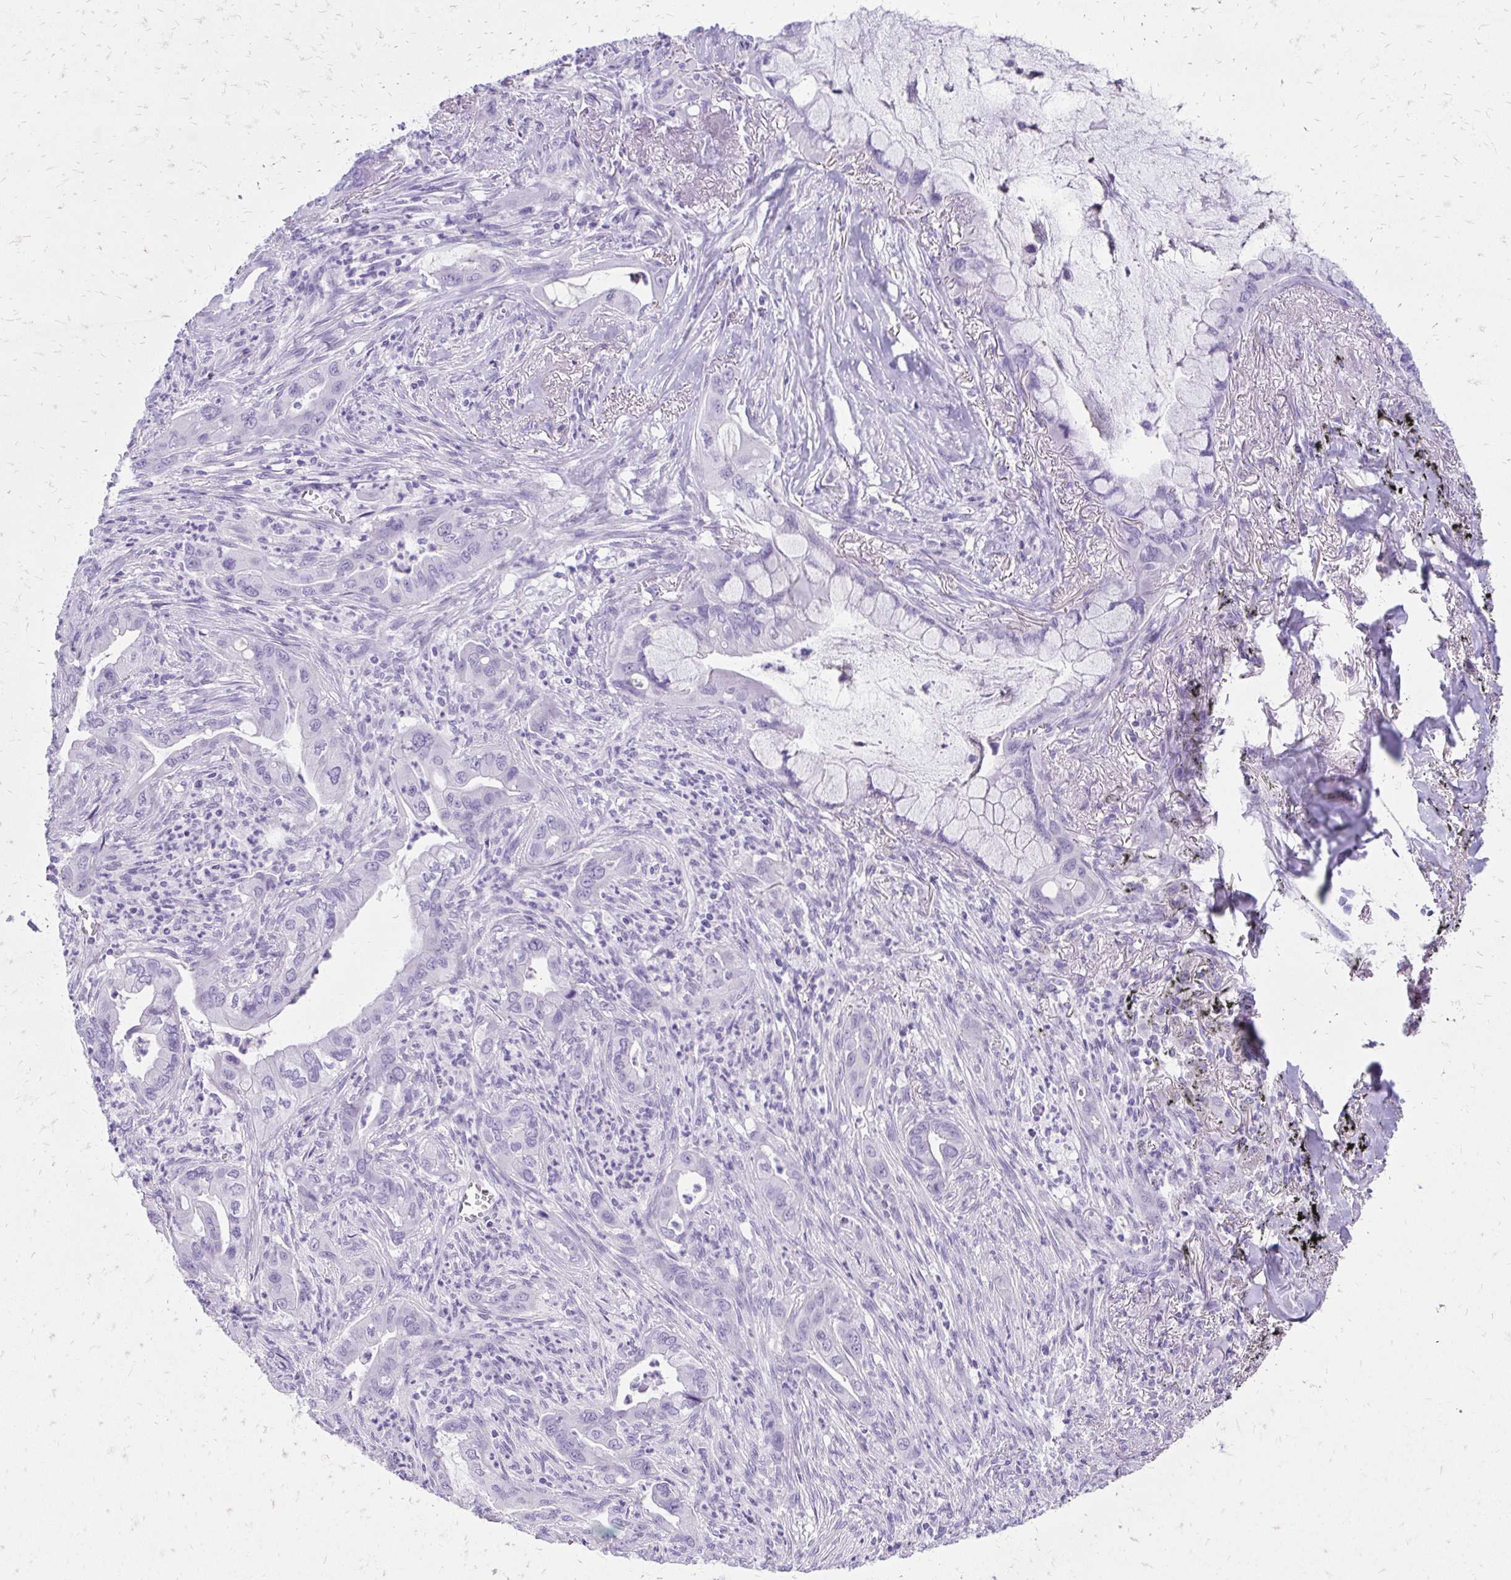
{"staining": {"intensity": "negative", "quantity": "none", "location": "none"}, "tissue": "lung cancer", "cell_type": "Tumor cells", "image_type": "cancer", "snomed": [{"axis": "morphology", "description": "Adenocarcinoma, NOS"}, {"axis": "topography", "description": "Lung"}], "caption": "Human lung cancer stained for a protein using IHC reveals no expression in tumor cells.", "gene": "SLC32A1", "patient": {"sex": "male", "age": 65}}